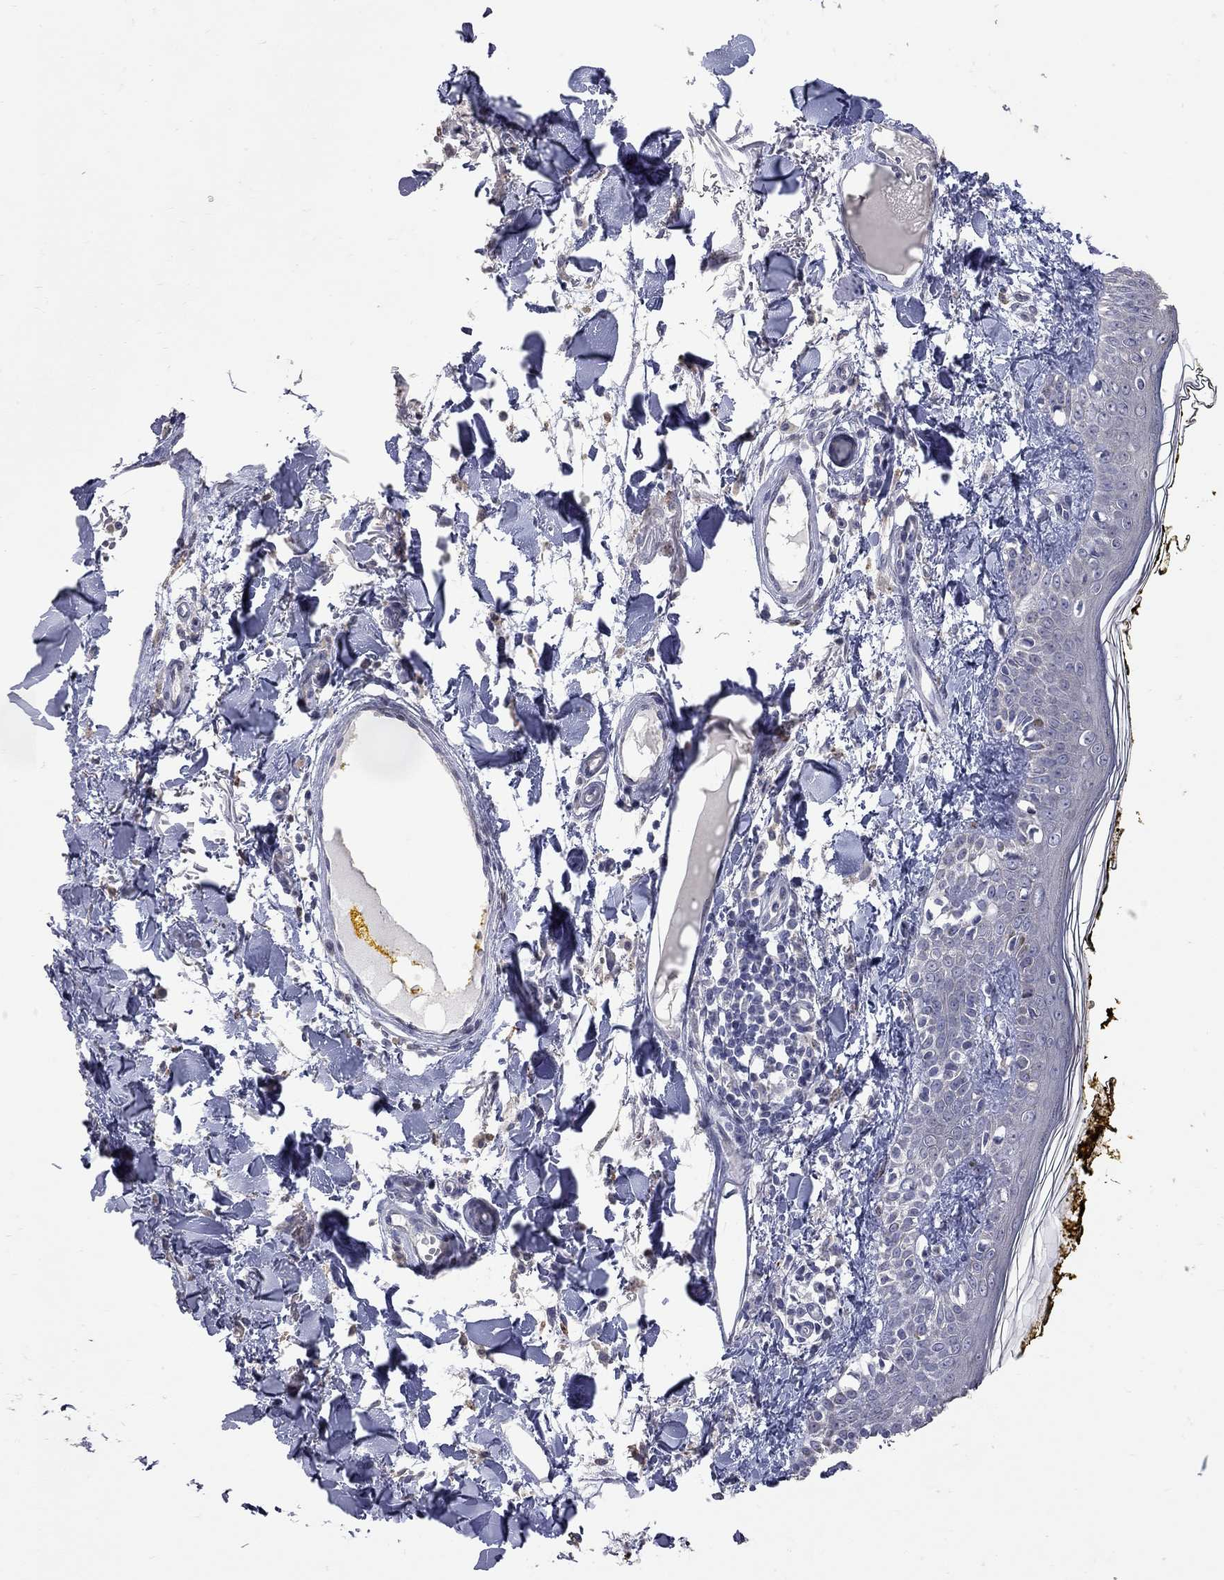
{"staining": {"intensity": "negative", "quantity": "none", "location": "none"}, "tissue": "skin", "cell_type": "Fibroblasts", "image_type": "normal", "snomed": [{"axis": "morphology", "description": "Normal tissue, NOS"}, {"axis": "topography", "description": "Skin"}], "caption": "DAB (3,3'-diaminobenzidine) immunohistochemical staining of benign skin demonstrates no significant positivity in fibroblasts.", "gene": "NOS2", "patient": {"sex": "male", "age": 76}}